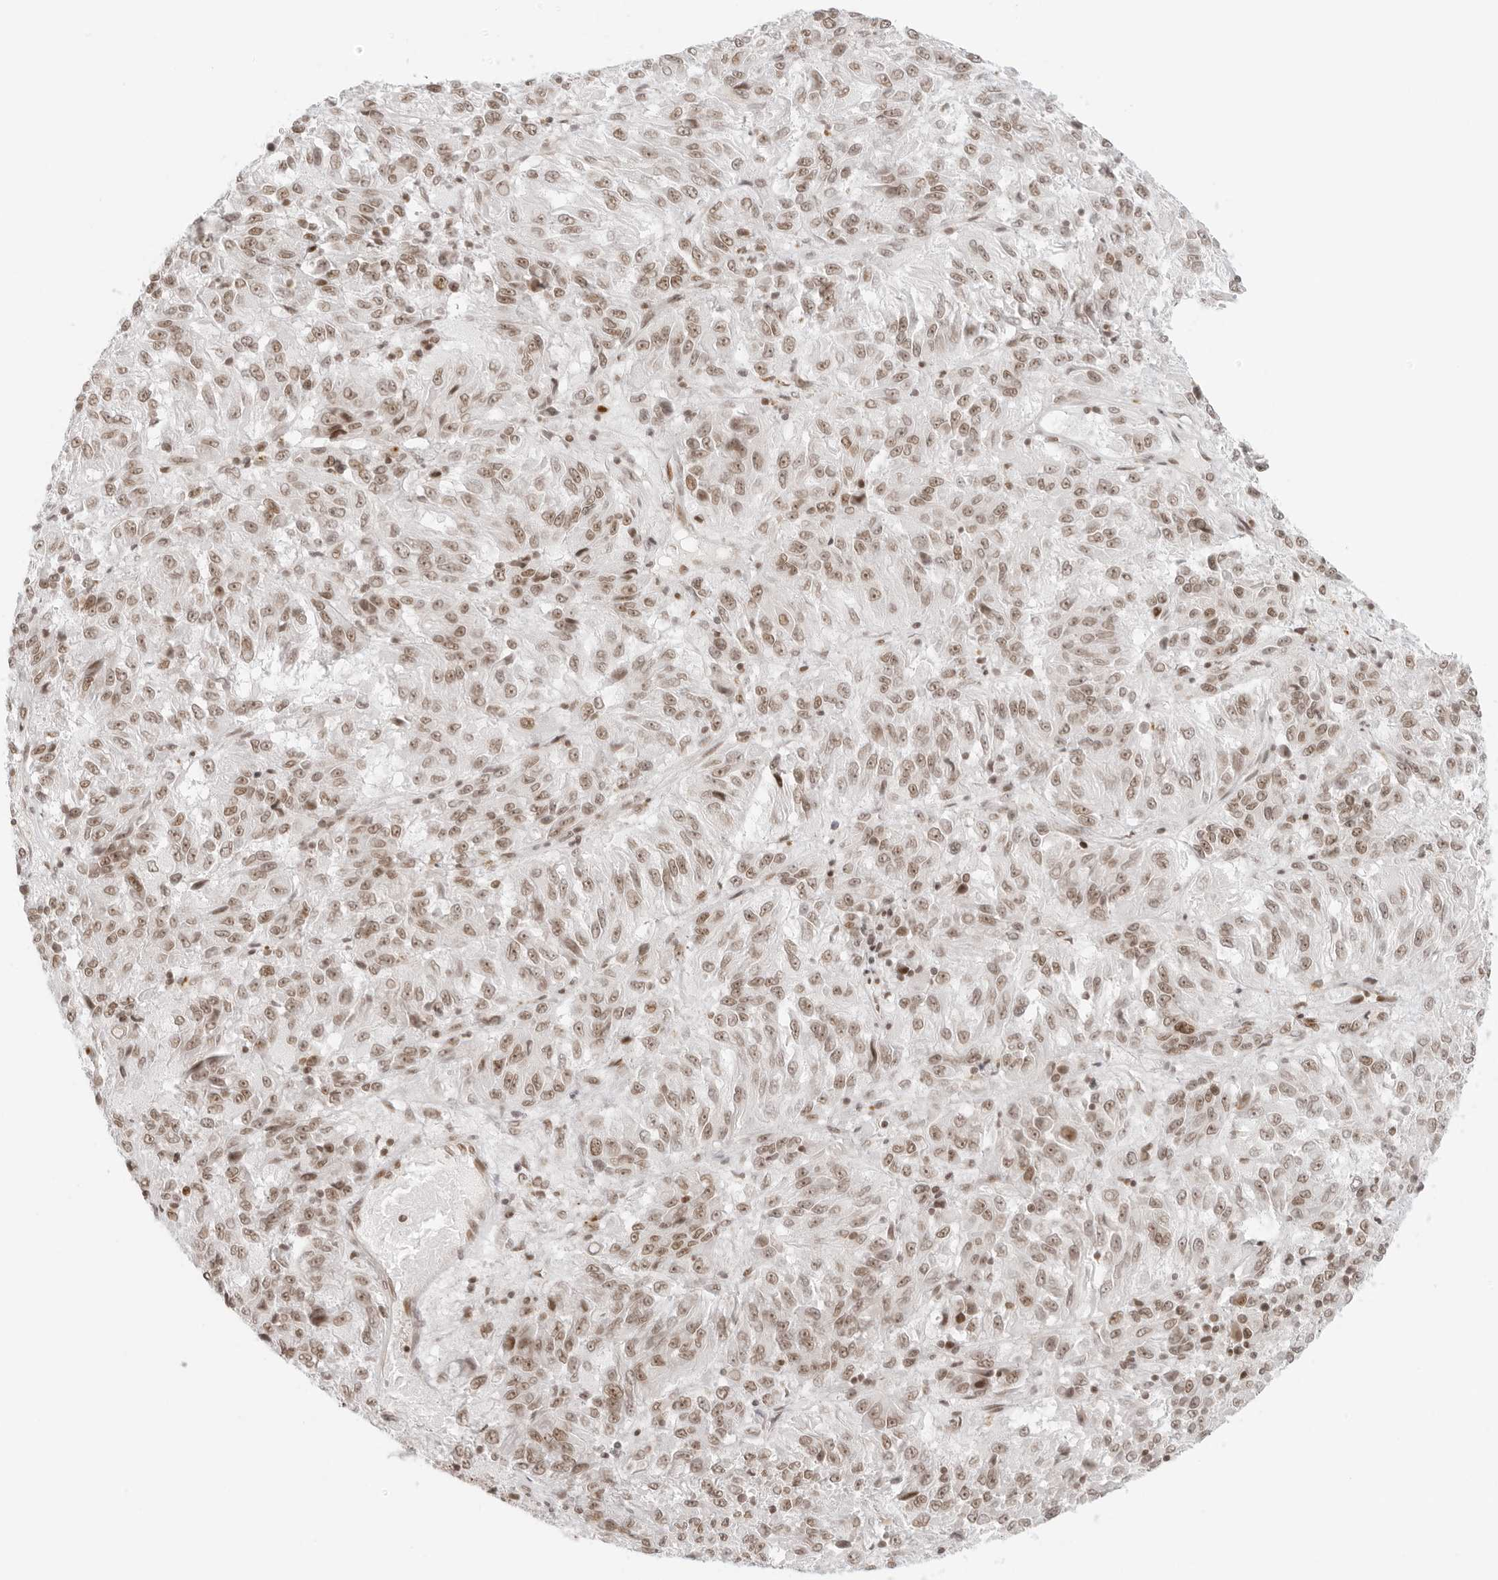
{"staining": {"intensity": "weak", "quantity": ">75%", "location": "nuclear"}, "tissue": "melanoma", "cell_type": "Tumor cells", "image_type": "cancer", "snomed": [{"axis": "morphology", "description": "Malignant melanoma, Metastatic site"}, {"axis": "topography", "description": "Lung"}], "caption": "Human melanoma stained with a brown dye reveals weak nuclear positive expression in approximately >75% of tumor cells.", "gene": "RCC1", "patient": {"sex": "male", "age": 64}}